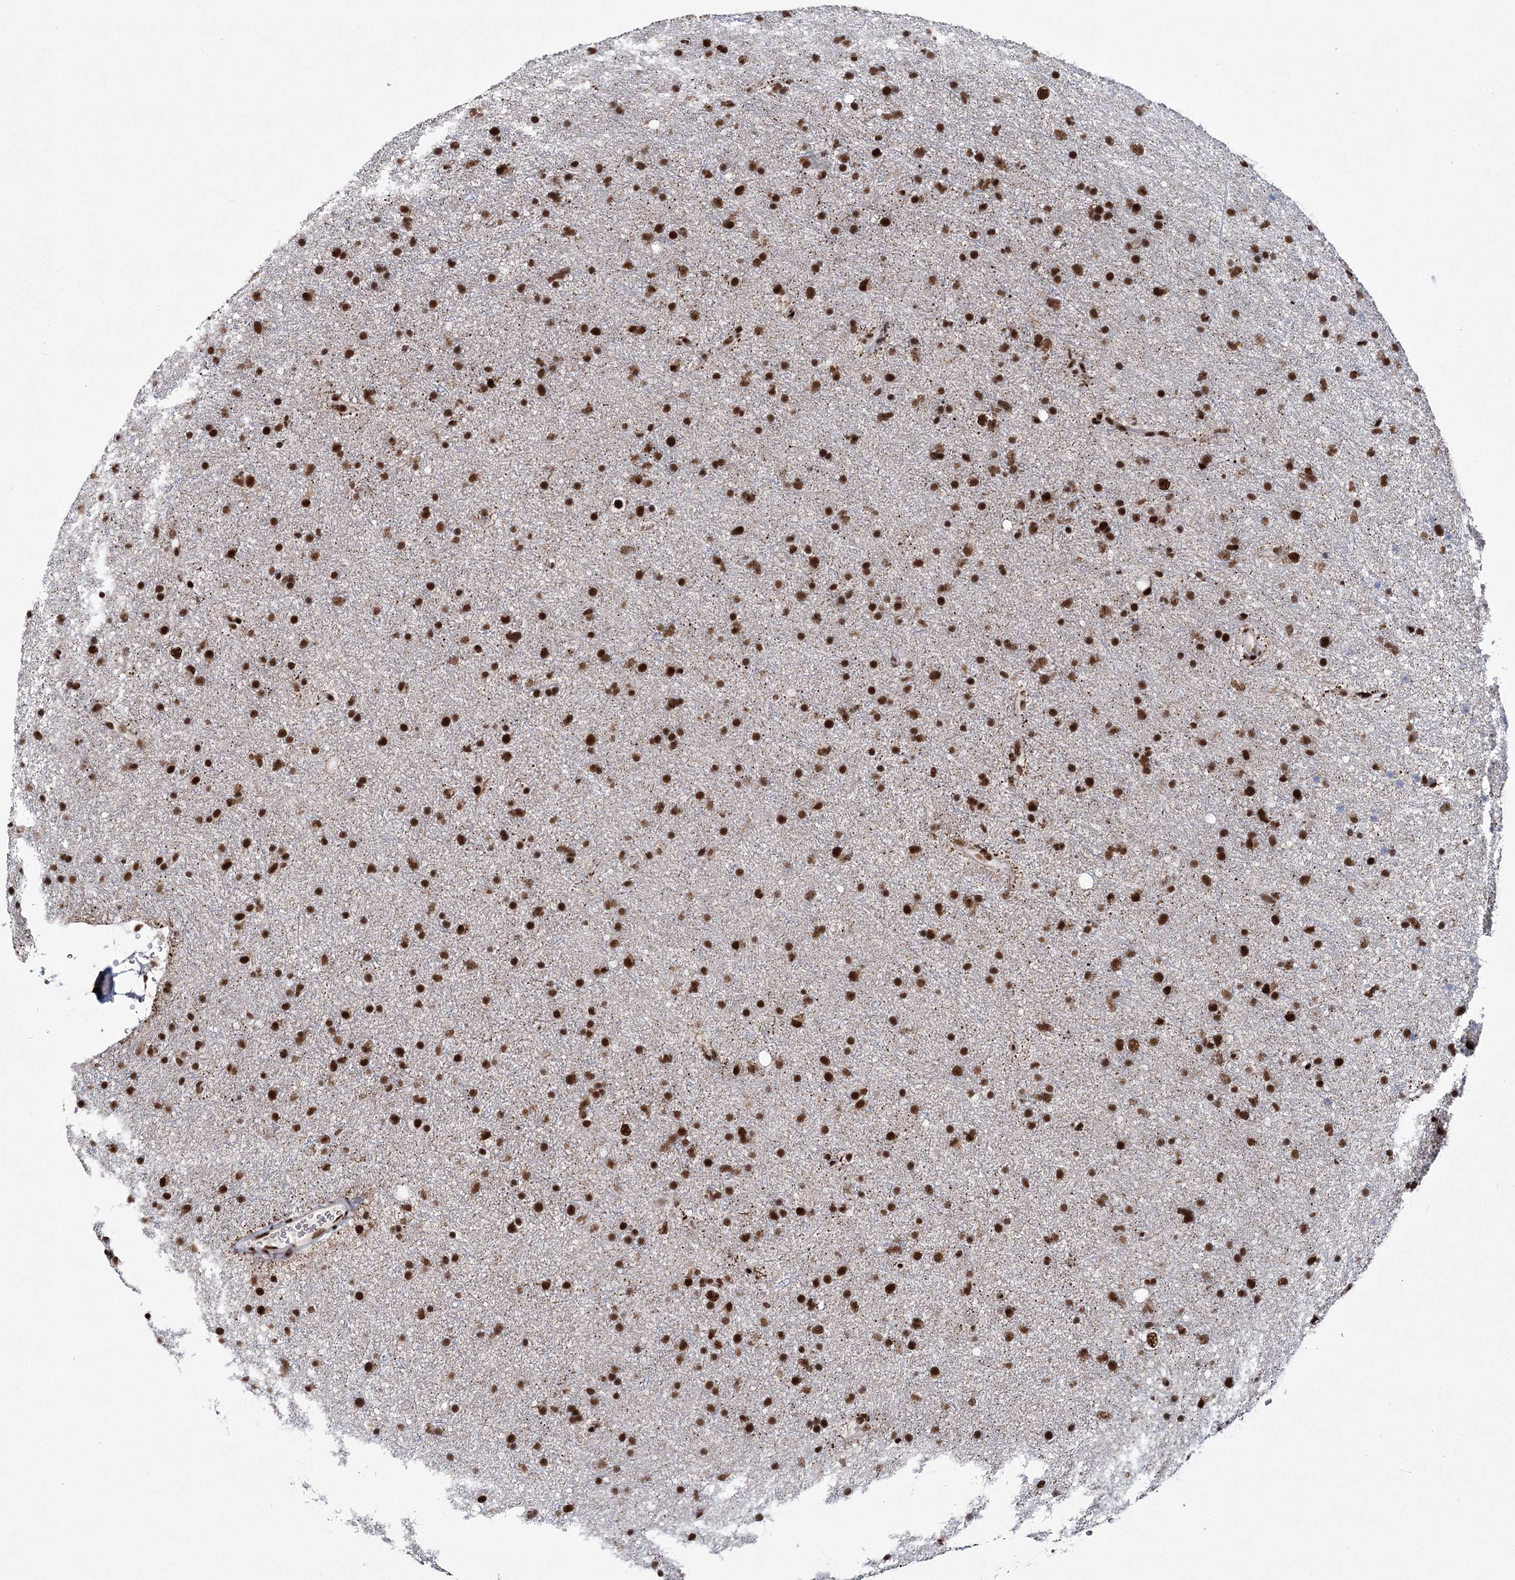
{"staining": {"intensity": "strong", "quantity": ">75%", "location": "nuclear"}, "tissue": "glioma", "cell_type": "Tumor cells", "image_type": "cancer", "snomed": [{"axis": "morphology", "description": "Glioma, malignant, Low grade"}, {"axis": "topography", "description": "Cerebral cortex"}], "caption": "This photomicrograph exhibits malignant low-grade glioma stained with IHC to label a protein in brown. The nuclear of tumor cells show strong positivity for the protein. Nuclei are counter-stained blue.", "gene": "SCAF8", "patient": {"sex": "female", "age": 39}}